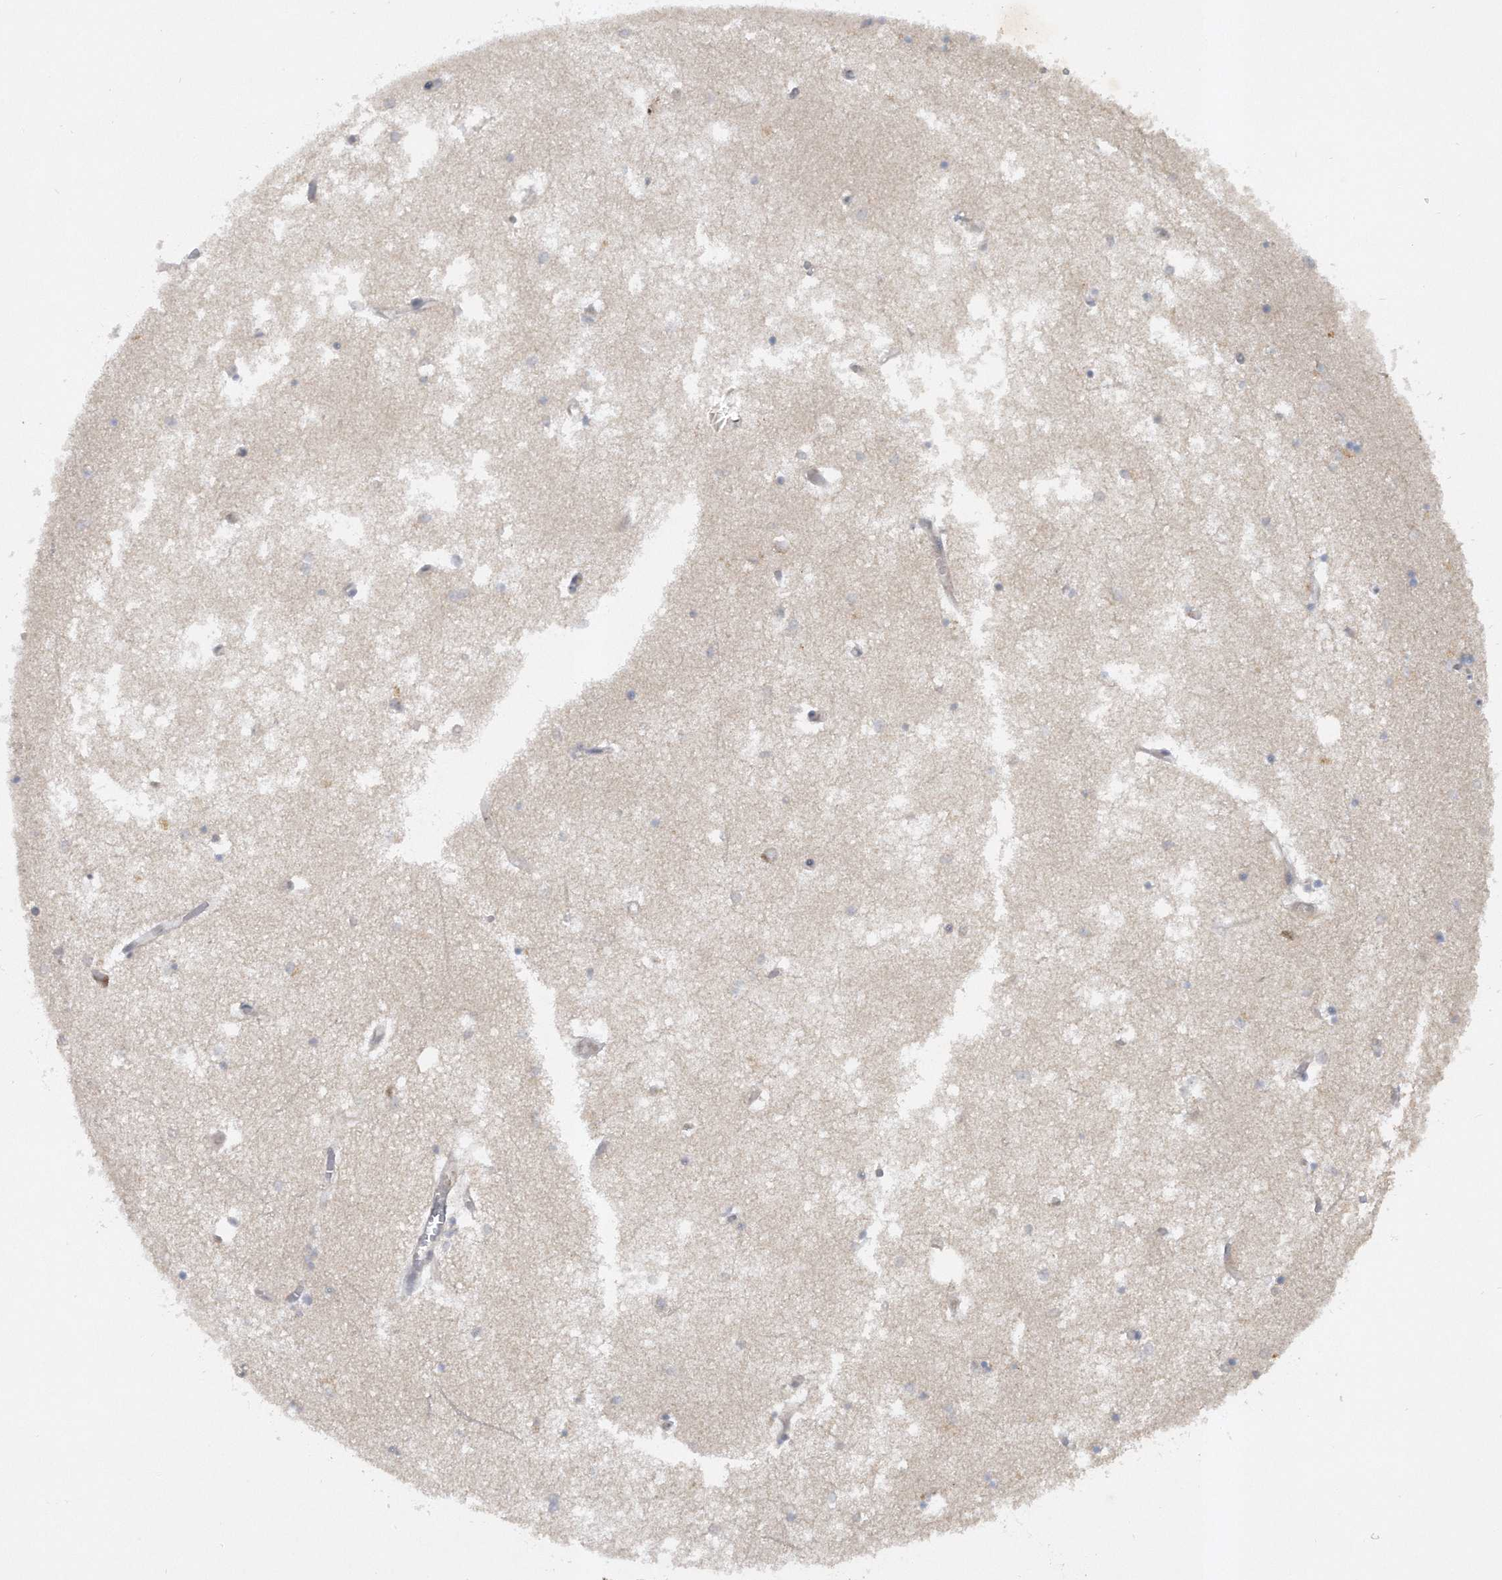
{"staining": {"intensity": "weak", "quantity": "<25%", "location": "cytoplasmic/membranous"}, "tissue": "hippocampus", "cell_type": "Glial cells", "image_type": "normal", "snomed": [{"axis": "morphology", "description": "Normal tissue, NOS"}, {"axis": "topography", "description": "Hippocampus"}], "caption": "Immunohistochemical staining of benign hippocampus shows no significant staining in glial cells.", "gene": "PGBD2", "patient": {"sex": "male", "age": 70}}